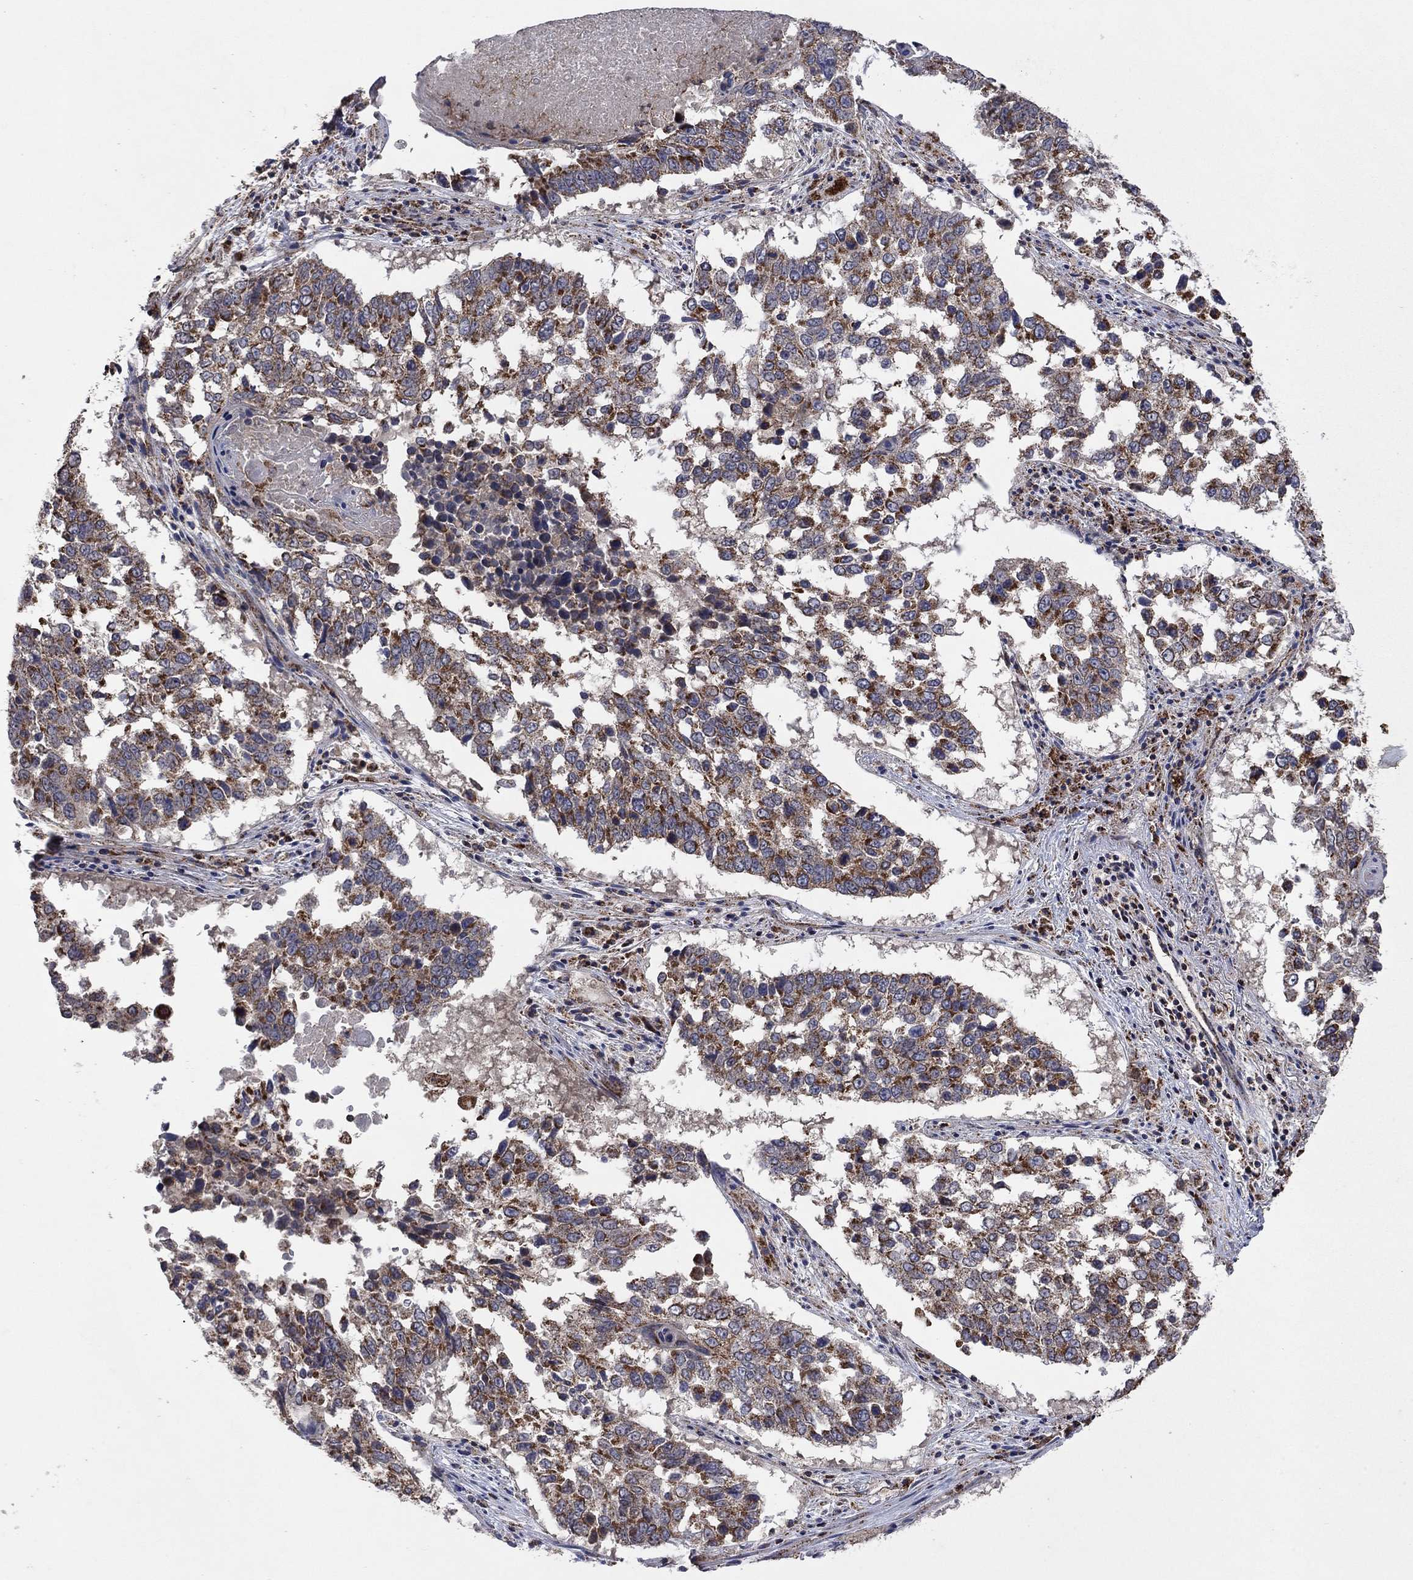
{"staining": {"intensity": "strong", "quantity": "25%-75%", "location": "cytoplasmic/membranous"}, "tissue": "lung cancer", "cell_type": "Tumor cells", "image_type": "cancer", "snomed": [{"axis": "morphology", "description": "Squamous cell carcinoma, NOS"}, {"axis": "topography", "description": "Lung"}], "caption": "Immunohistochemistry (IHC) staining of lung squamous cell carcinoma, which exhibits high levels of strong cytoplasmic/membranous expression in approximately 25%-75% of tumor cells indicating strong cytoplasmic/membranous protein positivity. The staining was performed using DAB (3,3'-diaminobenzidine) (brown) for protein detection and nuclei were counterstained in hematoxylin (blue).", "gene": "DPH1", "patient": {"sex": "male", "age": 82}}